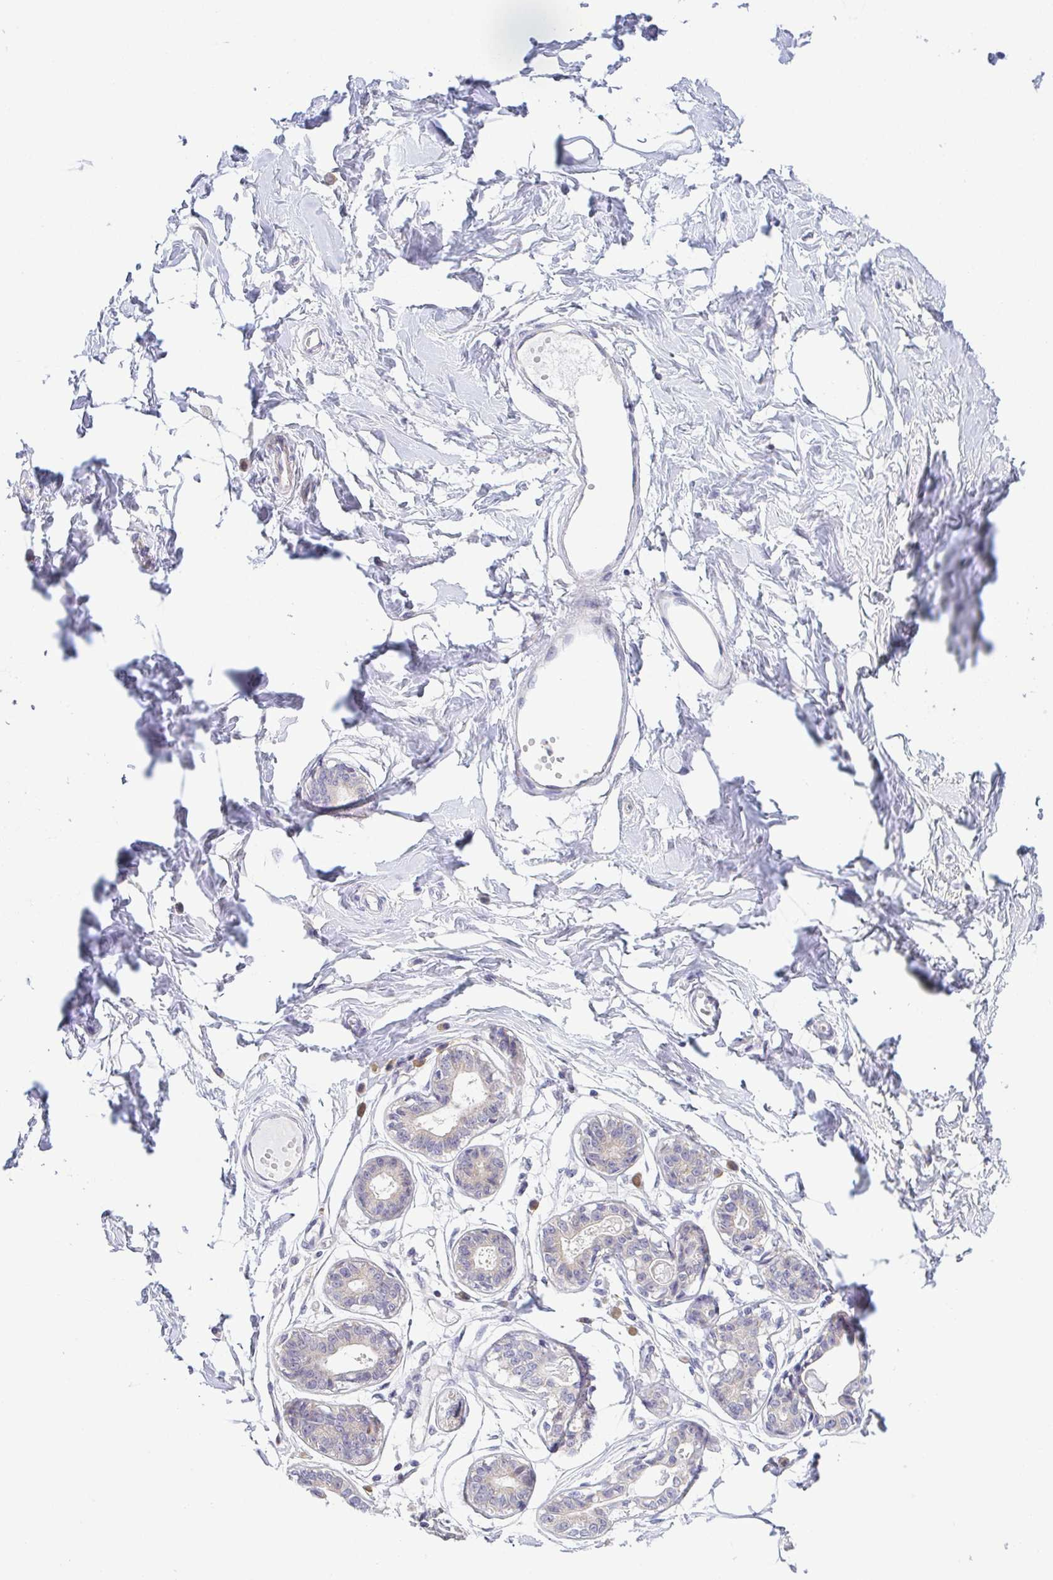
{"staining": {"intensity": "negative", "quantity": "none", "location": "none"}, "tissue": "breast", "cell_type": "Adipocytes", "image_type": "normal", "snomed": [{"axis": "morphology", "description": "Normal tissue, NOS"}, {"axis": "topography", "description": "Breast"}], "caption": "The micrograph shows no significant expression in adipocytes of breast. (Immunohistochemistry, brightfield microscopy, high magnification).", "gene": "BCL2L1", "patient": {"sex": "female", "age": 45}}